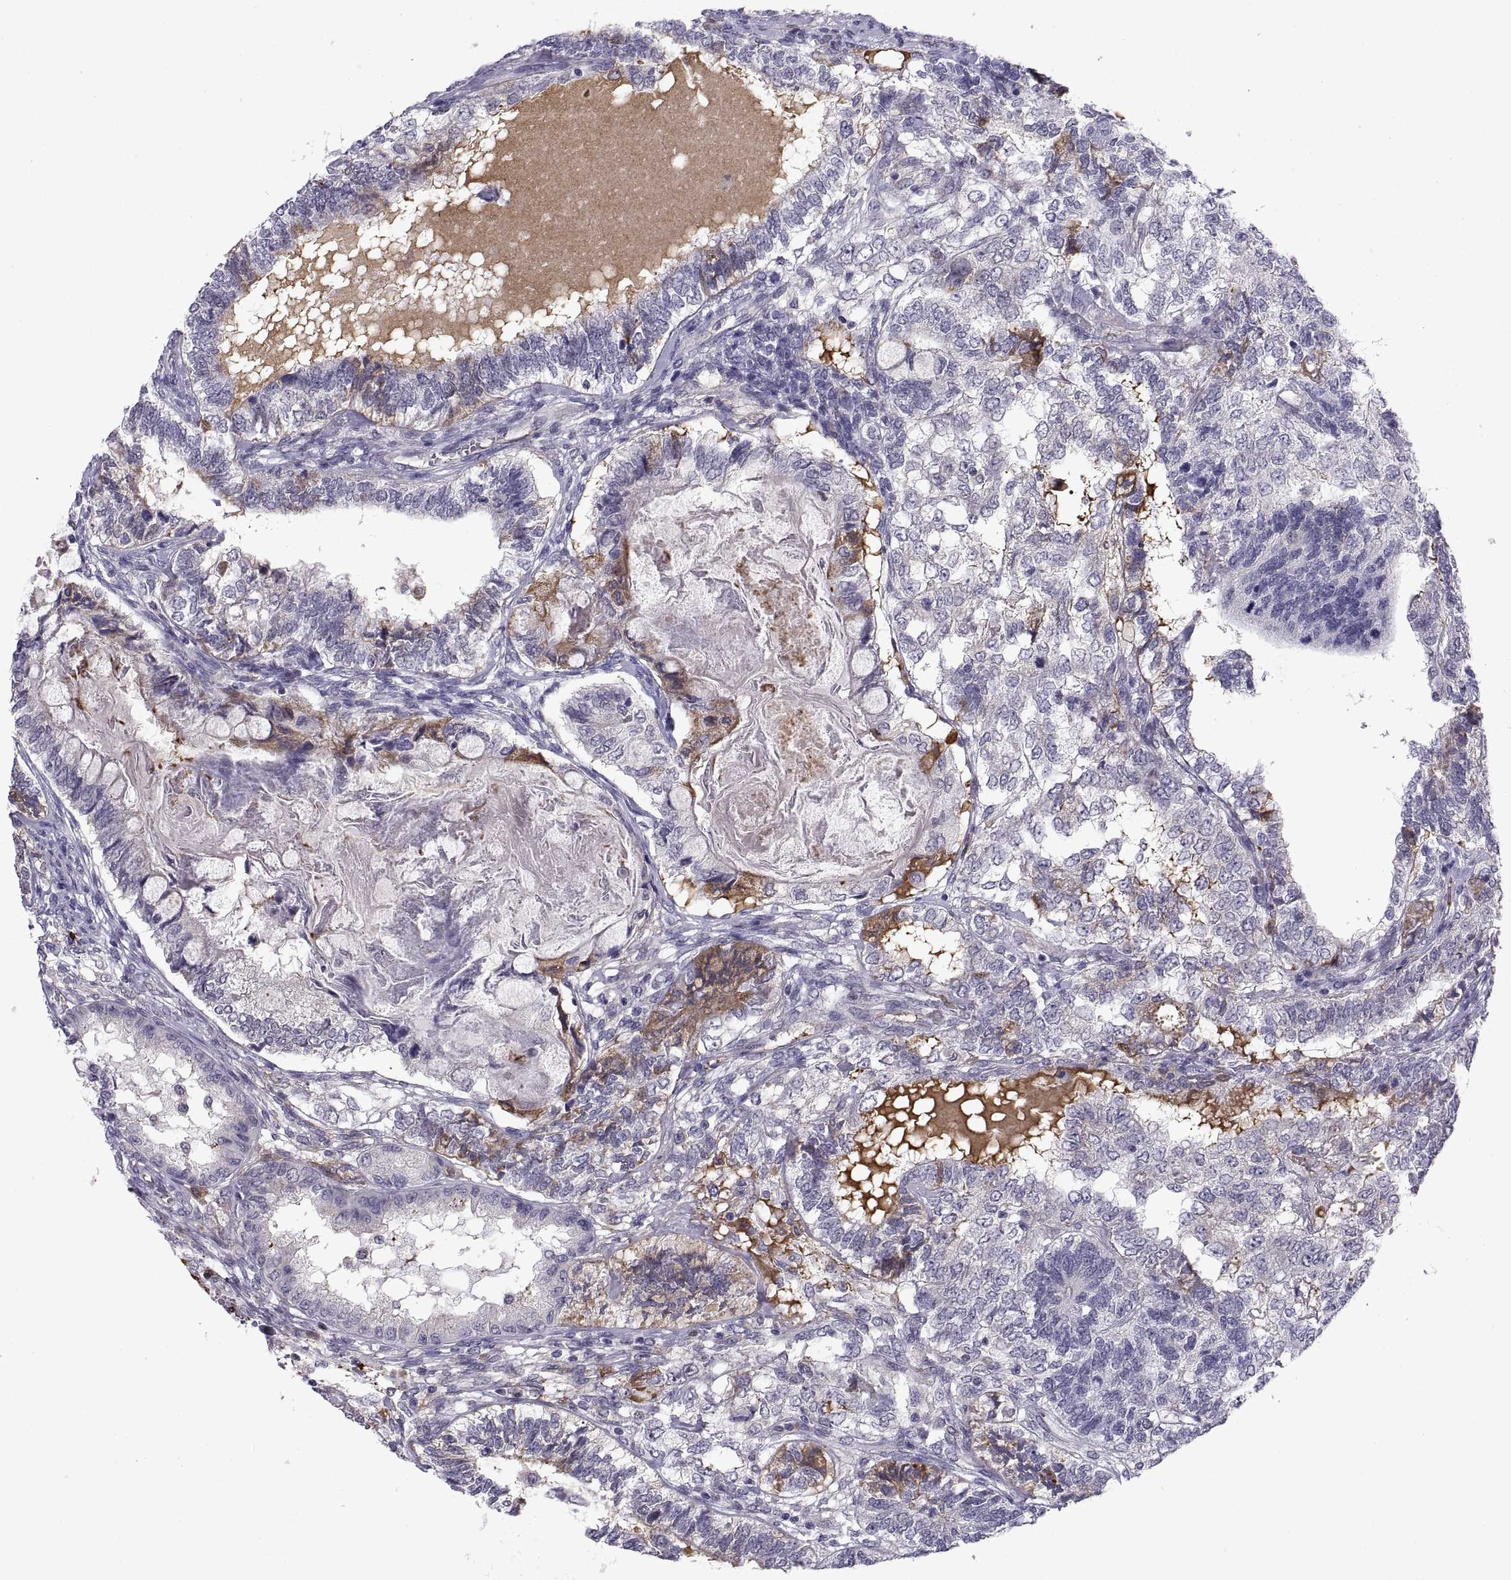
{"staining": {"intensity": "negative", "quantity": "none", "location": "none"}, "tissue": "testis cancer", "cell_type": "Tumor cells", "image_type": "cancer", "snomed": [{"axis": "morphology", "description": "Seminoma, NOS"}, {"axis": "morphology", "description": "Carcinoma, Embryonal, NOS"}, {"axis": "topography", "description": "Testis"}], "caption": "An immunohistochemistry (IHC) image of seminoma (testis) is shown. There is no staining in tumor cells of seminoma (testis).", "gene": "PKP1", "patient": {"sex": "male", "age": 41}}